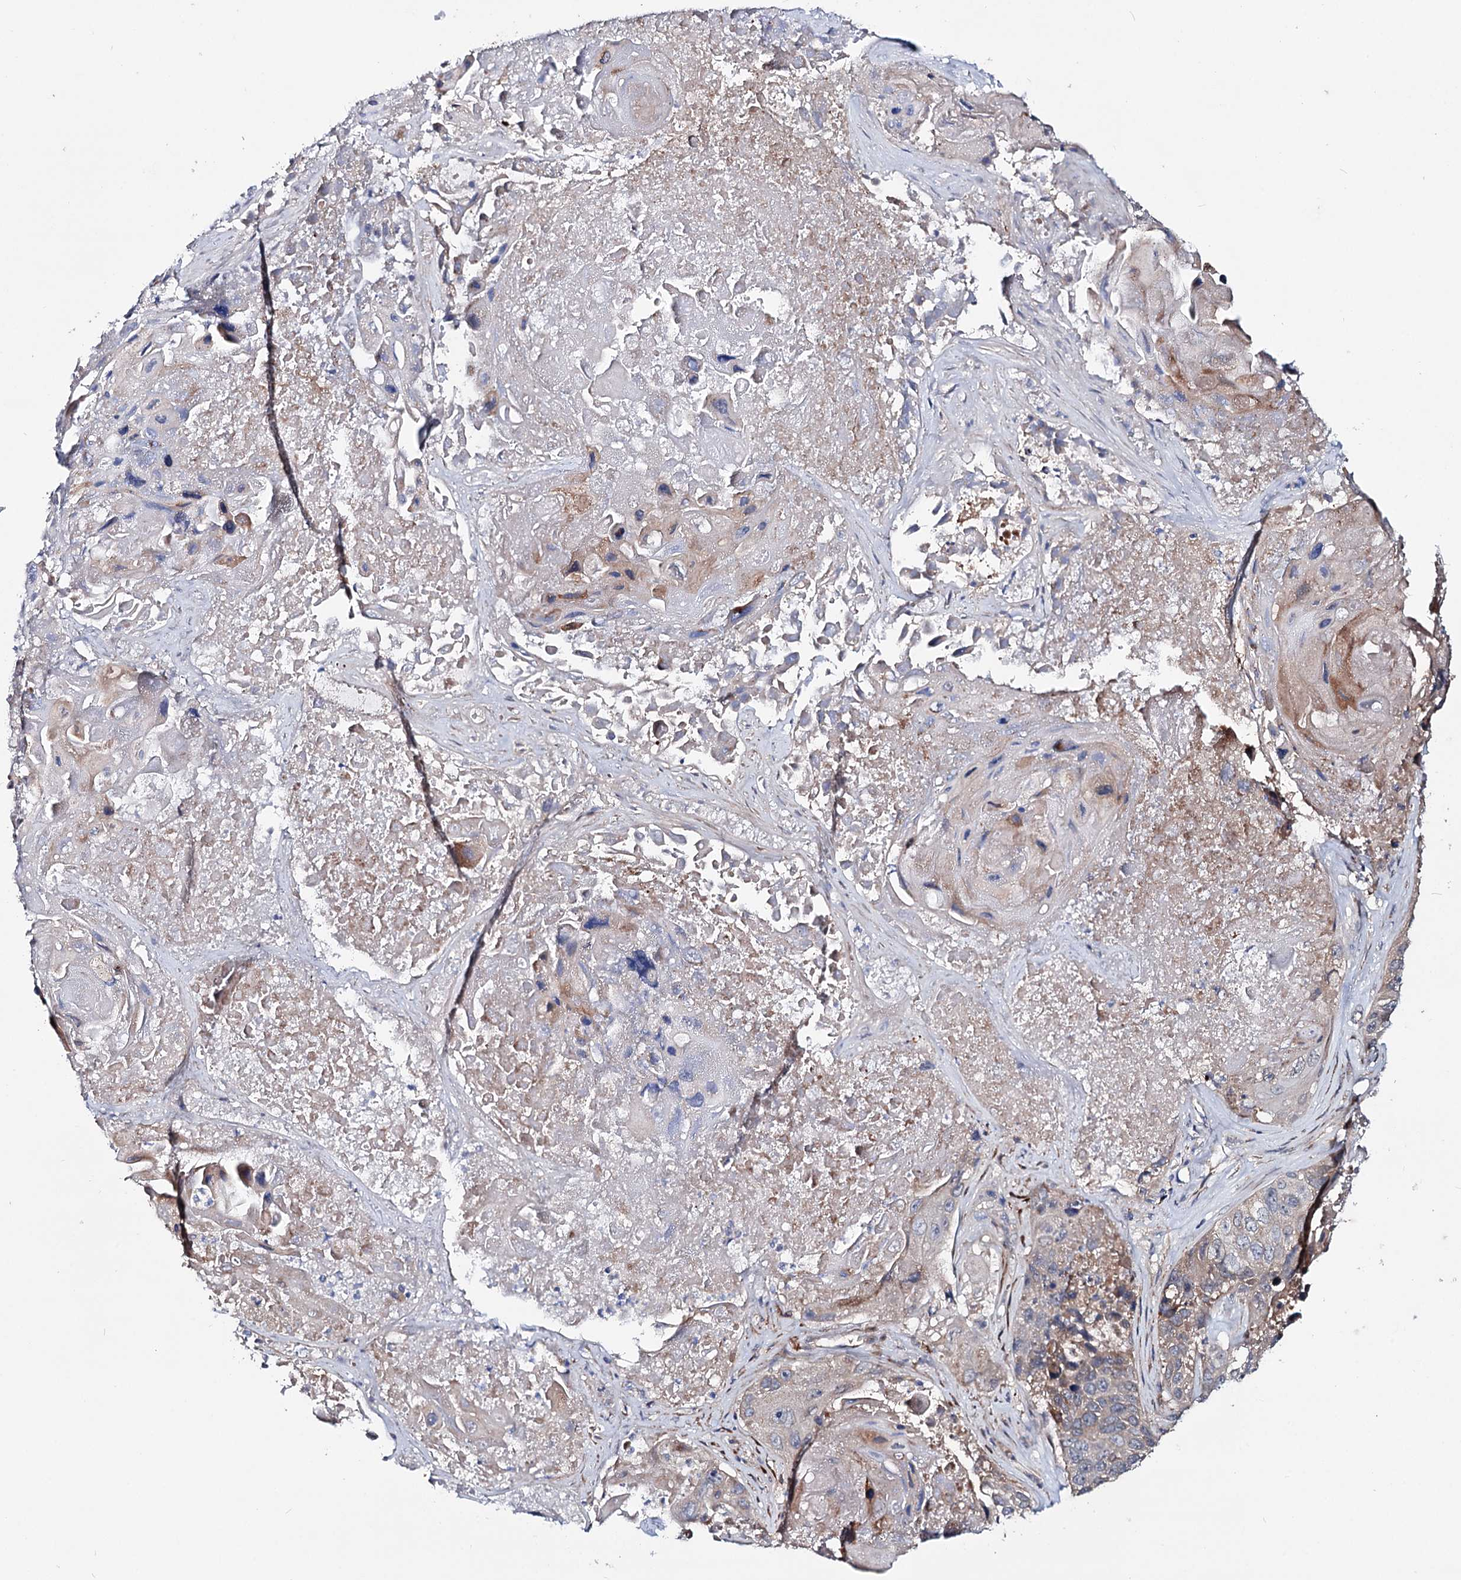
{"staining": {"intensity": "weak", "quantity": "<25%", "location": "cytoplasmic/membranous"}, "tissue": "lung cancer", "cell_type": "Tumor cells", "image_type": "cancer", "snomed": [{"axis": "morphology", "description": "Squamous cell carcinoma, NOS"}, {"axis": "topography", "description": "Lung"}], "caption": "Tumor cells show no significant expression in lung squamous cell carcinoma.", "gene": "PTDSS2", "patient": {"sex": "male", "age": 61}}